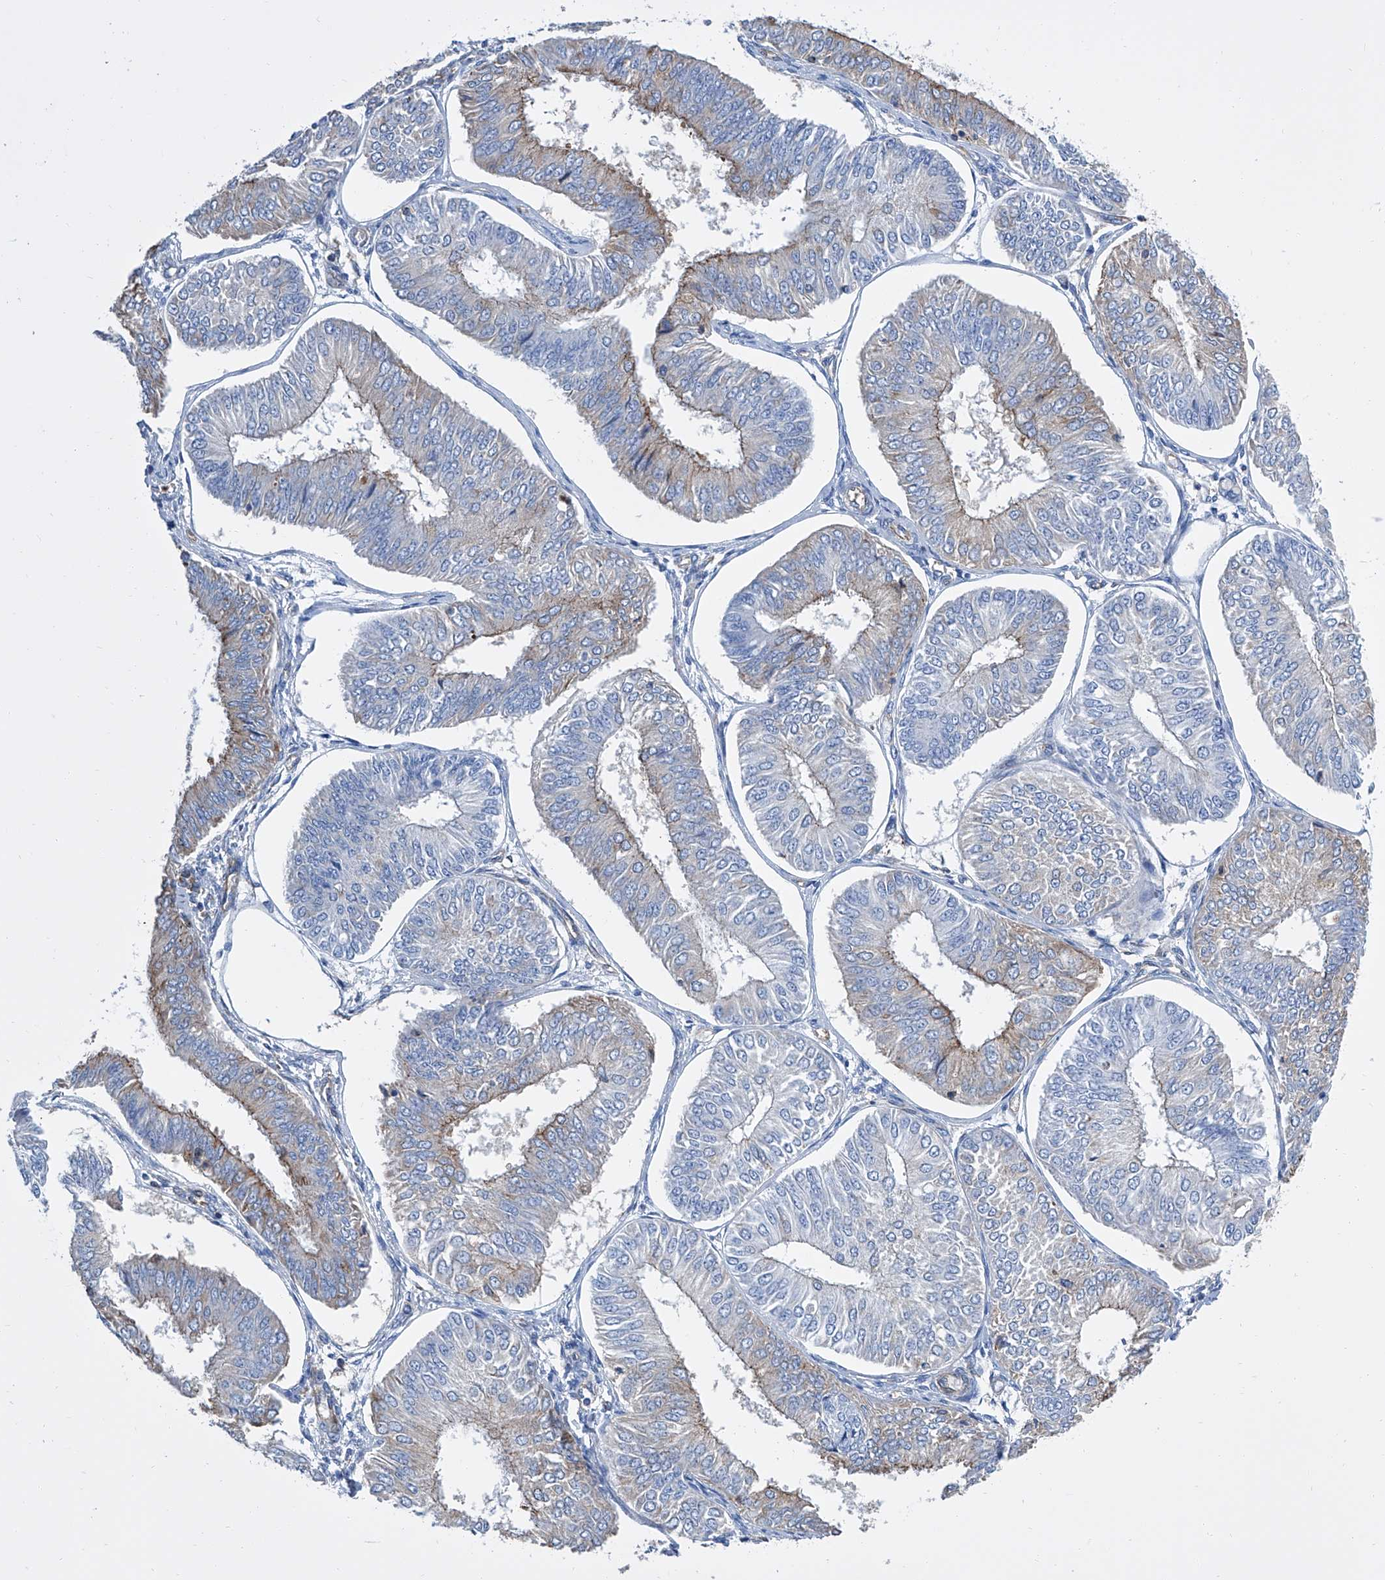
{"staining": {"intensity": "moderate", "quantity": "<25%", "location": "cytoplasmic/membranous"}, "tissue": "endometrial cancer", "cell_type": "Tumor cells", "image_type": "cancer", "snomed": [{"axis": "morphology", "description": "Adenocarcinoma, NOS"}, {"axis": "topography", "description": "Endometrium"}], "caption": "Tumor cells reveal low levels of moderate cytoplasmic/membranous positivity in about <25% of cells in human endometrial cancer.", "gene": "GPT", "patient": {"sex": "female", "age": 58}}